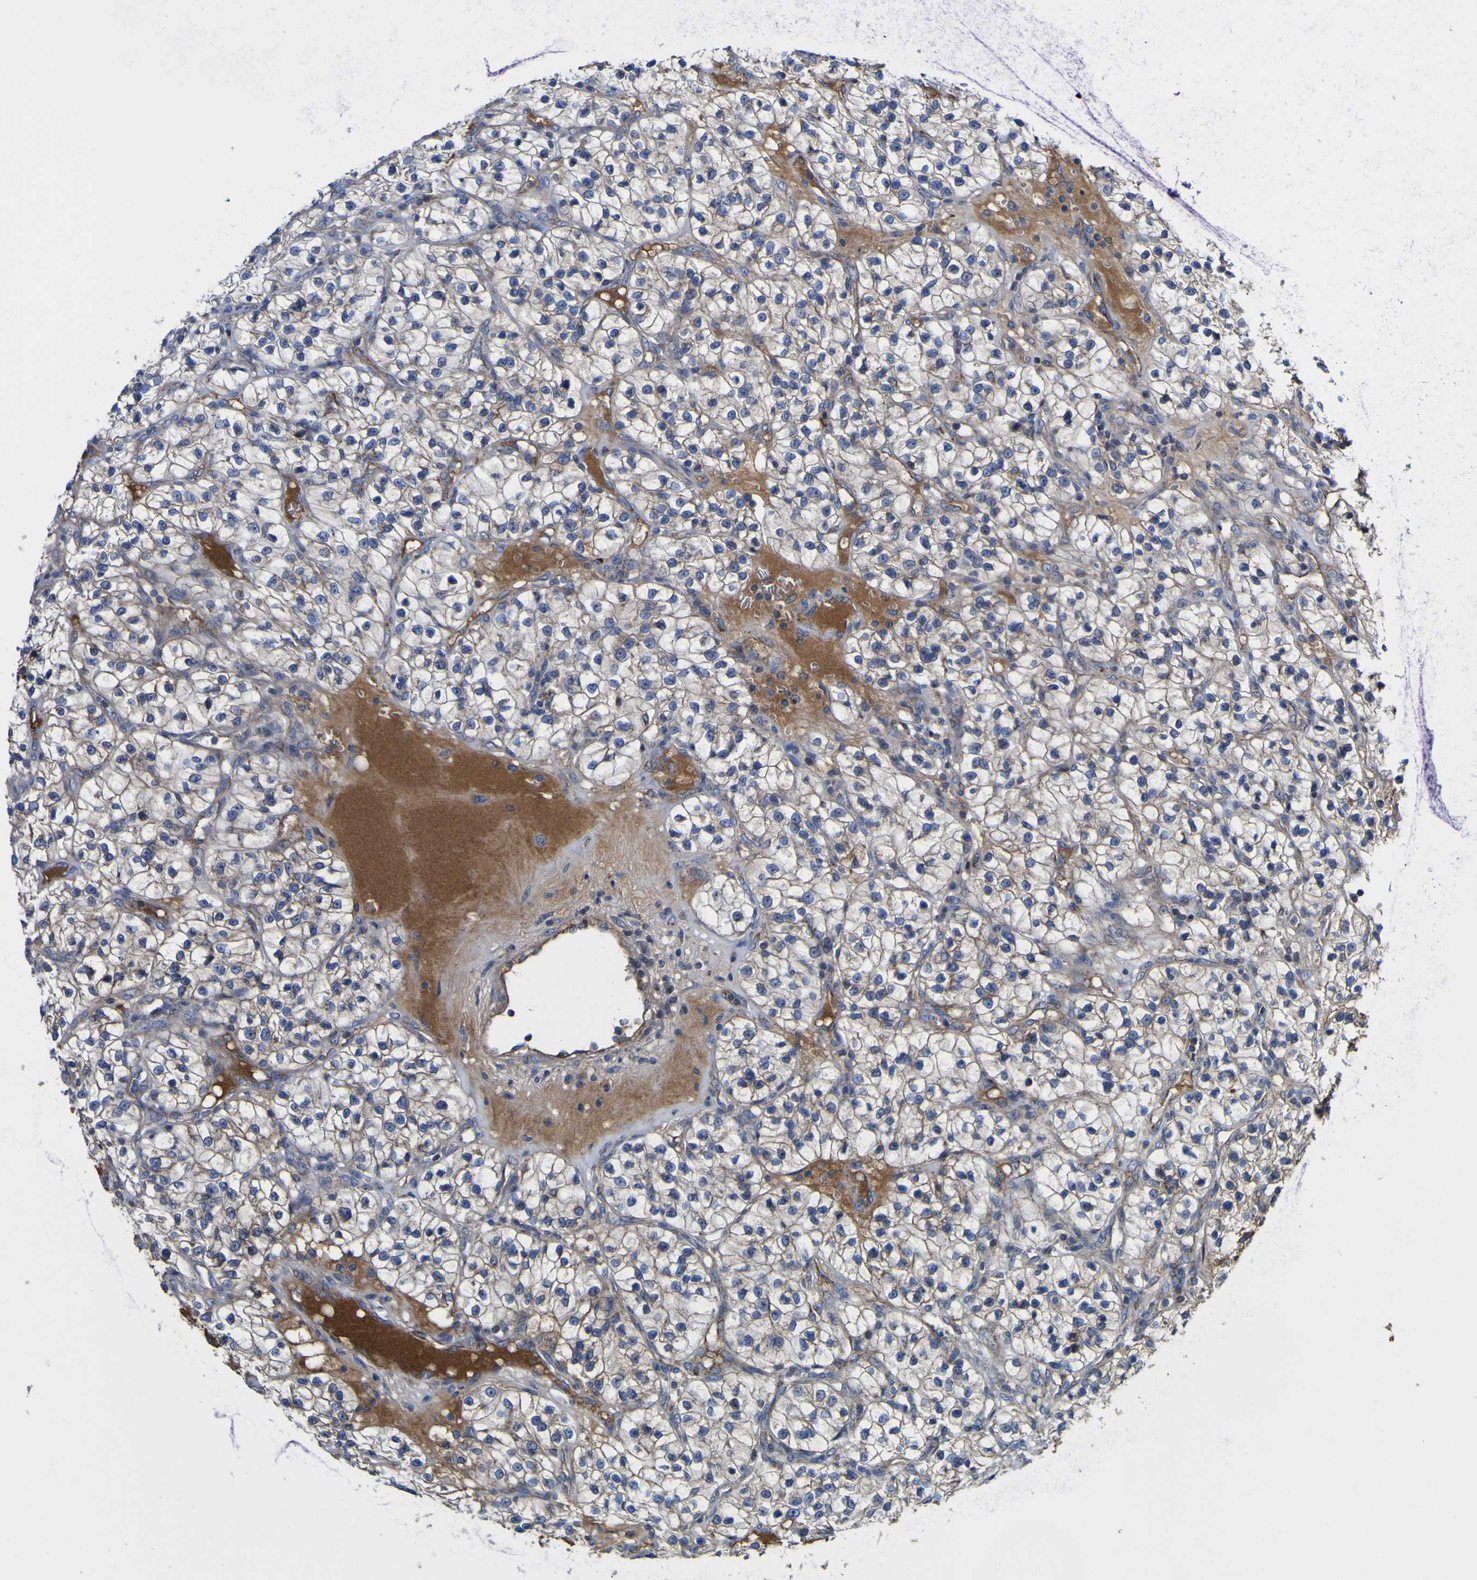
{"staining": {"intensity": "weak", "quantity": "25%-75%", "location": "cytoplasmic/membranous"}, "tissue": "renal cancer", "cell_type": "Tumor cells", "image_type": "cancer", "snomed": [{"axis": "morphology", "description": "Adenocarcinoma, NOS"}, {"axis": "topography", "description": "Kidney"}], "caption": "Immunohistochemical staining of renal cancer (adenocarcinoma) reveals low levels of weak cytoplasmic/membranous staining in about 25%-75% of tumor cells. (IHC, brightfield microscopy, high magnification).", "gene": "CCDC90B", "patient": {"sex": "female", "age": 57}}